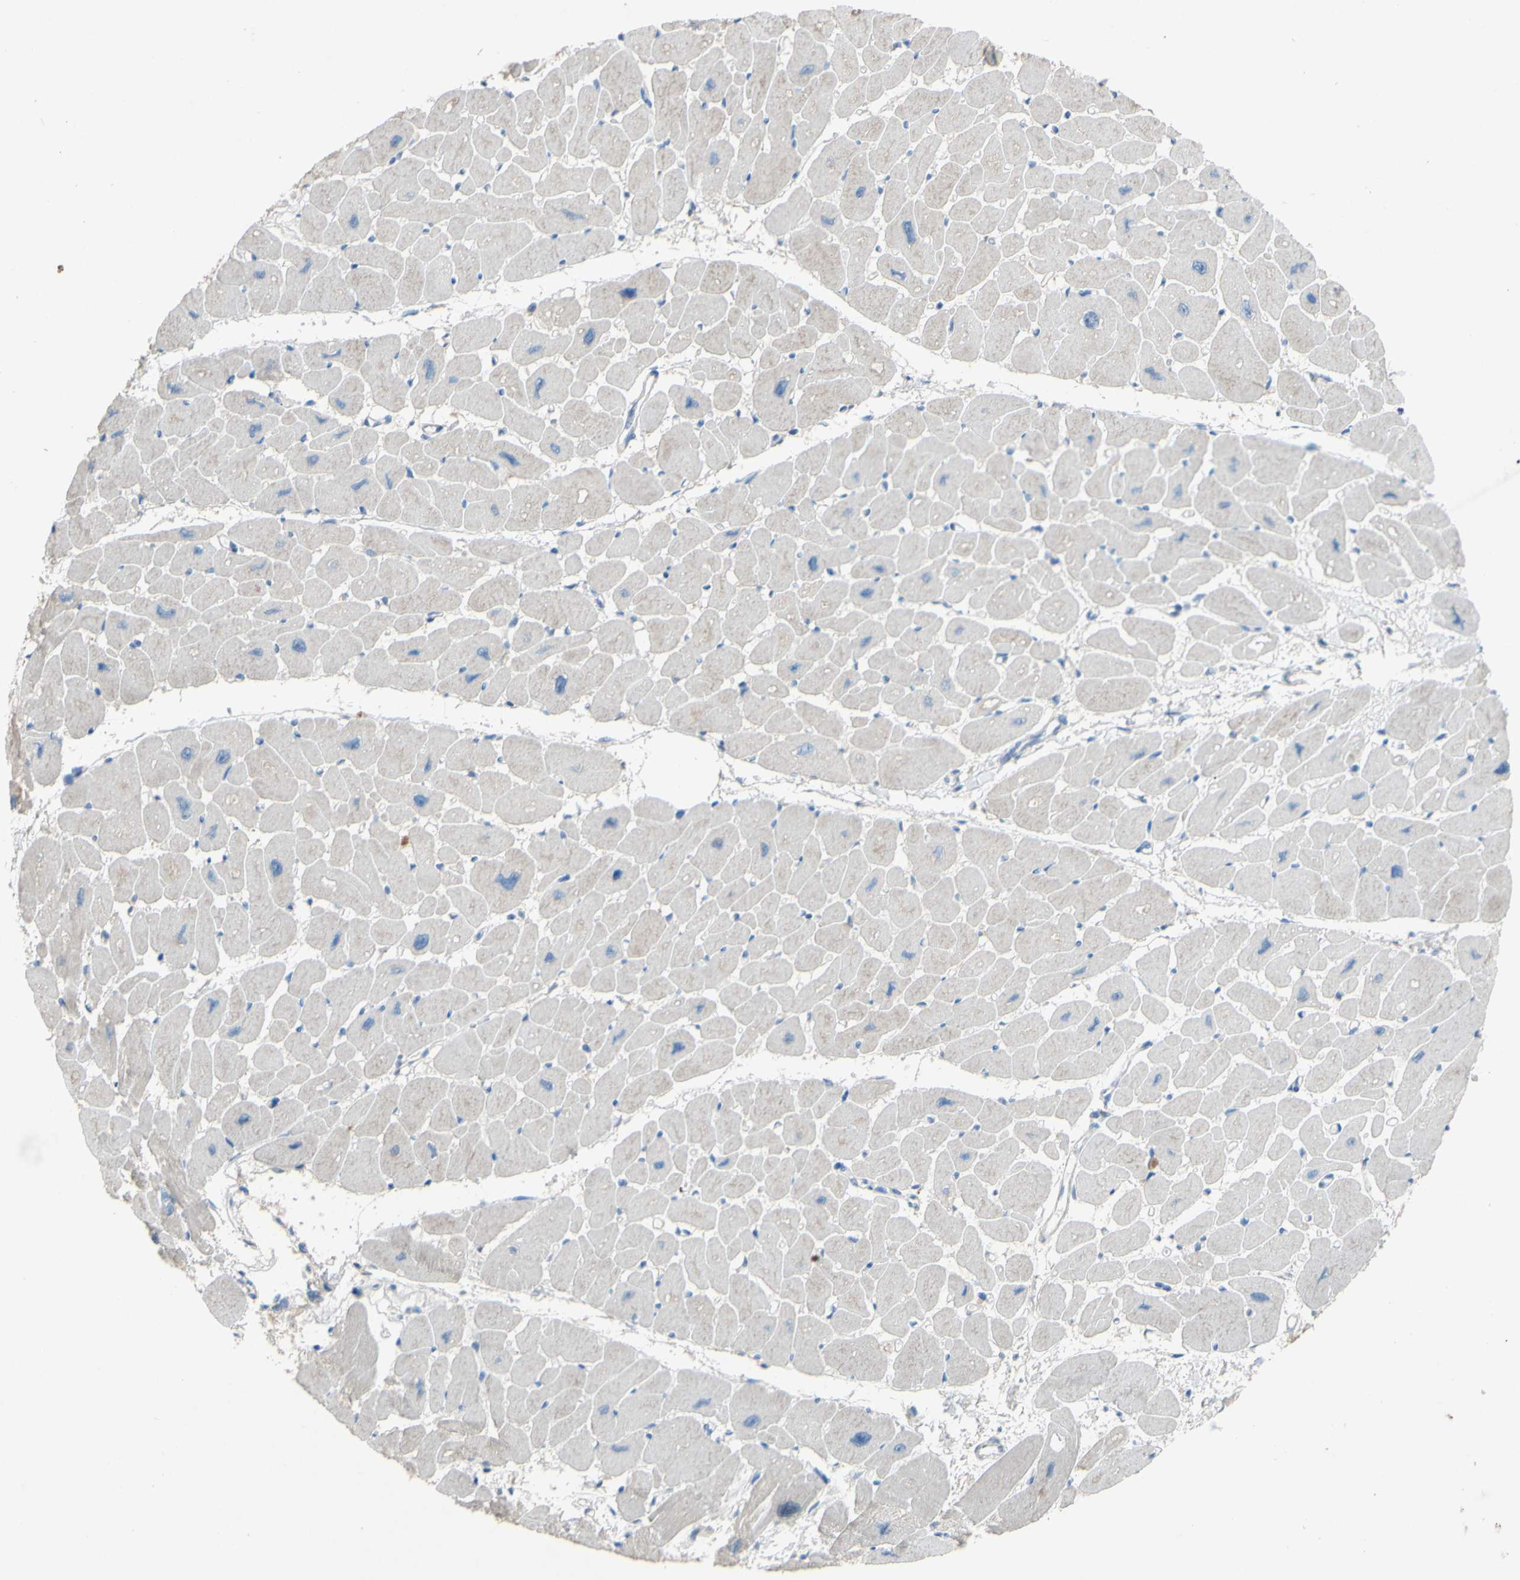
{"staining": {"intensity": "weak", "quantity": "<25%", "location": "cytoplasmic/membranous"}, "tissue": "heart muscle", "cell_type": "Cardiomyocytes", "image_type": "normal", "snomed": [{"axis": "morphology", "description": "Normal tissue, NOS"}, {"axis": "topography", "description": "Heart"}], "caption": "This is an immunohistochemistry image of unremarkable heart muscle. There is no expression in cardiomyocytes.", "gene": "CDCP1", "patient": {"sex": "female", "age": 54}}